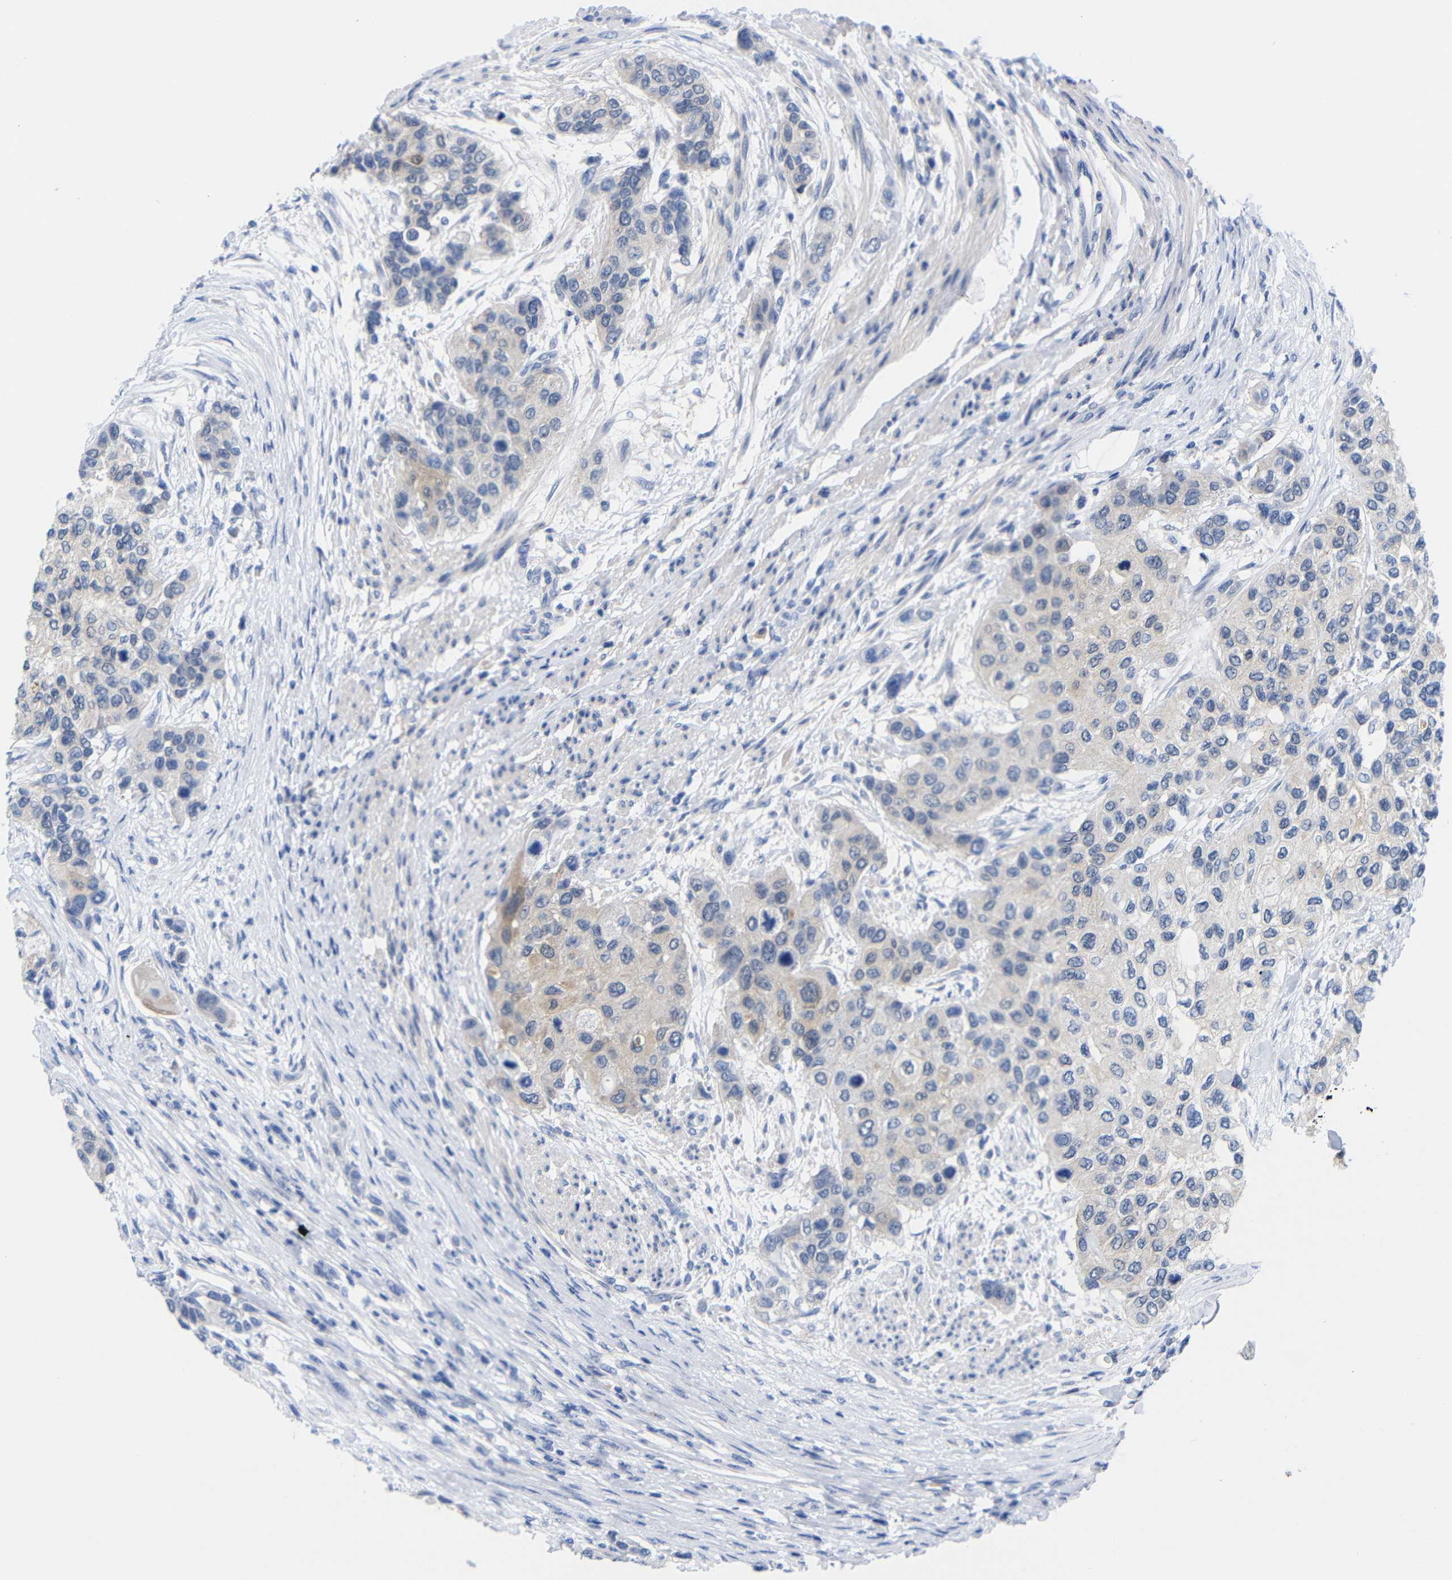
{"staining": {"intensity": "negative", "quantity": "none", "location": "none"}, "tissue": "urothelial cancer", "cell_type": "Tumor cells", "image_type": "cancer", "snomed": [{"axis": "morphology", "description": "Urothelial carcinoma, High grade"}, {"axis": "topography", "description": "Urinary bladder"}], "caption": "DAB immunohistochemical staining of human urothelial cancer reveals no significant expression in tumor cells.", "gene": "PEBP1", "patient": {"sex": "female", "age": 56}}